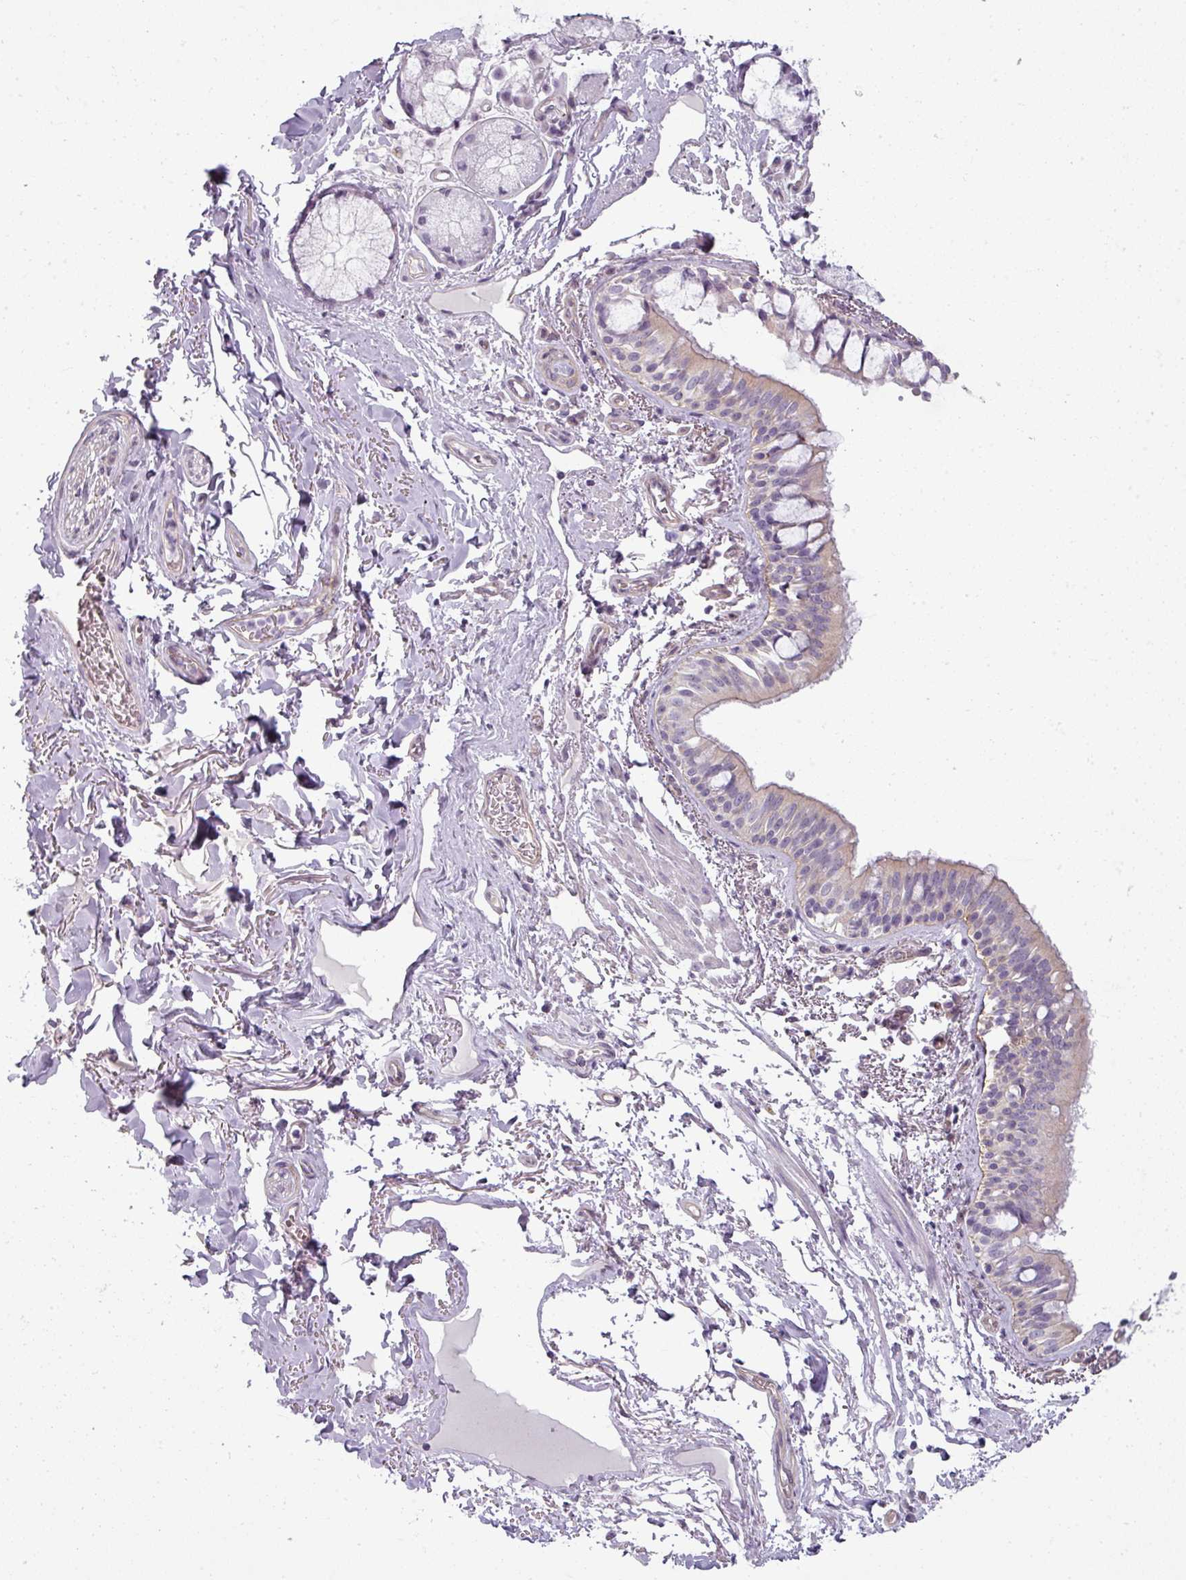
{"staining": {"intensity": "negative", "quantity": "none", "location": "none"}, "tissue": "bronchus", "cell_type": "Respiratory epithelial cells", "image_type": "normal", "snomed": [{"axis": "morphology", "description": "Normal tissue, NOS"}, {"axis": "topography", "description": "Bronchus"}], "caption": "Protein analysis of normal bronchus reveals no significant expression in respiratory epithelial cells. (DAB (3,3'-diaminobenzidine) immunohistochemistry, high magnification).", "gene": "ASB1", "patient": {"sex": "male", "age": 70}}